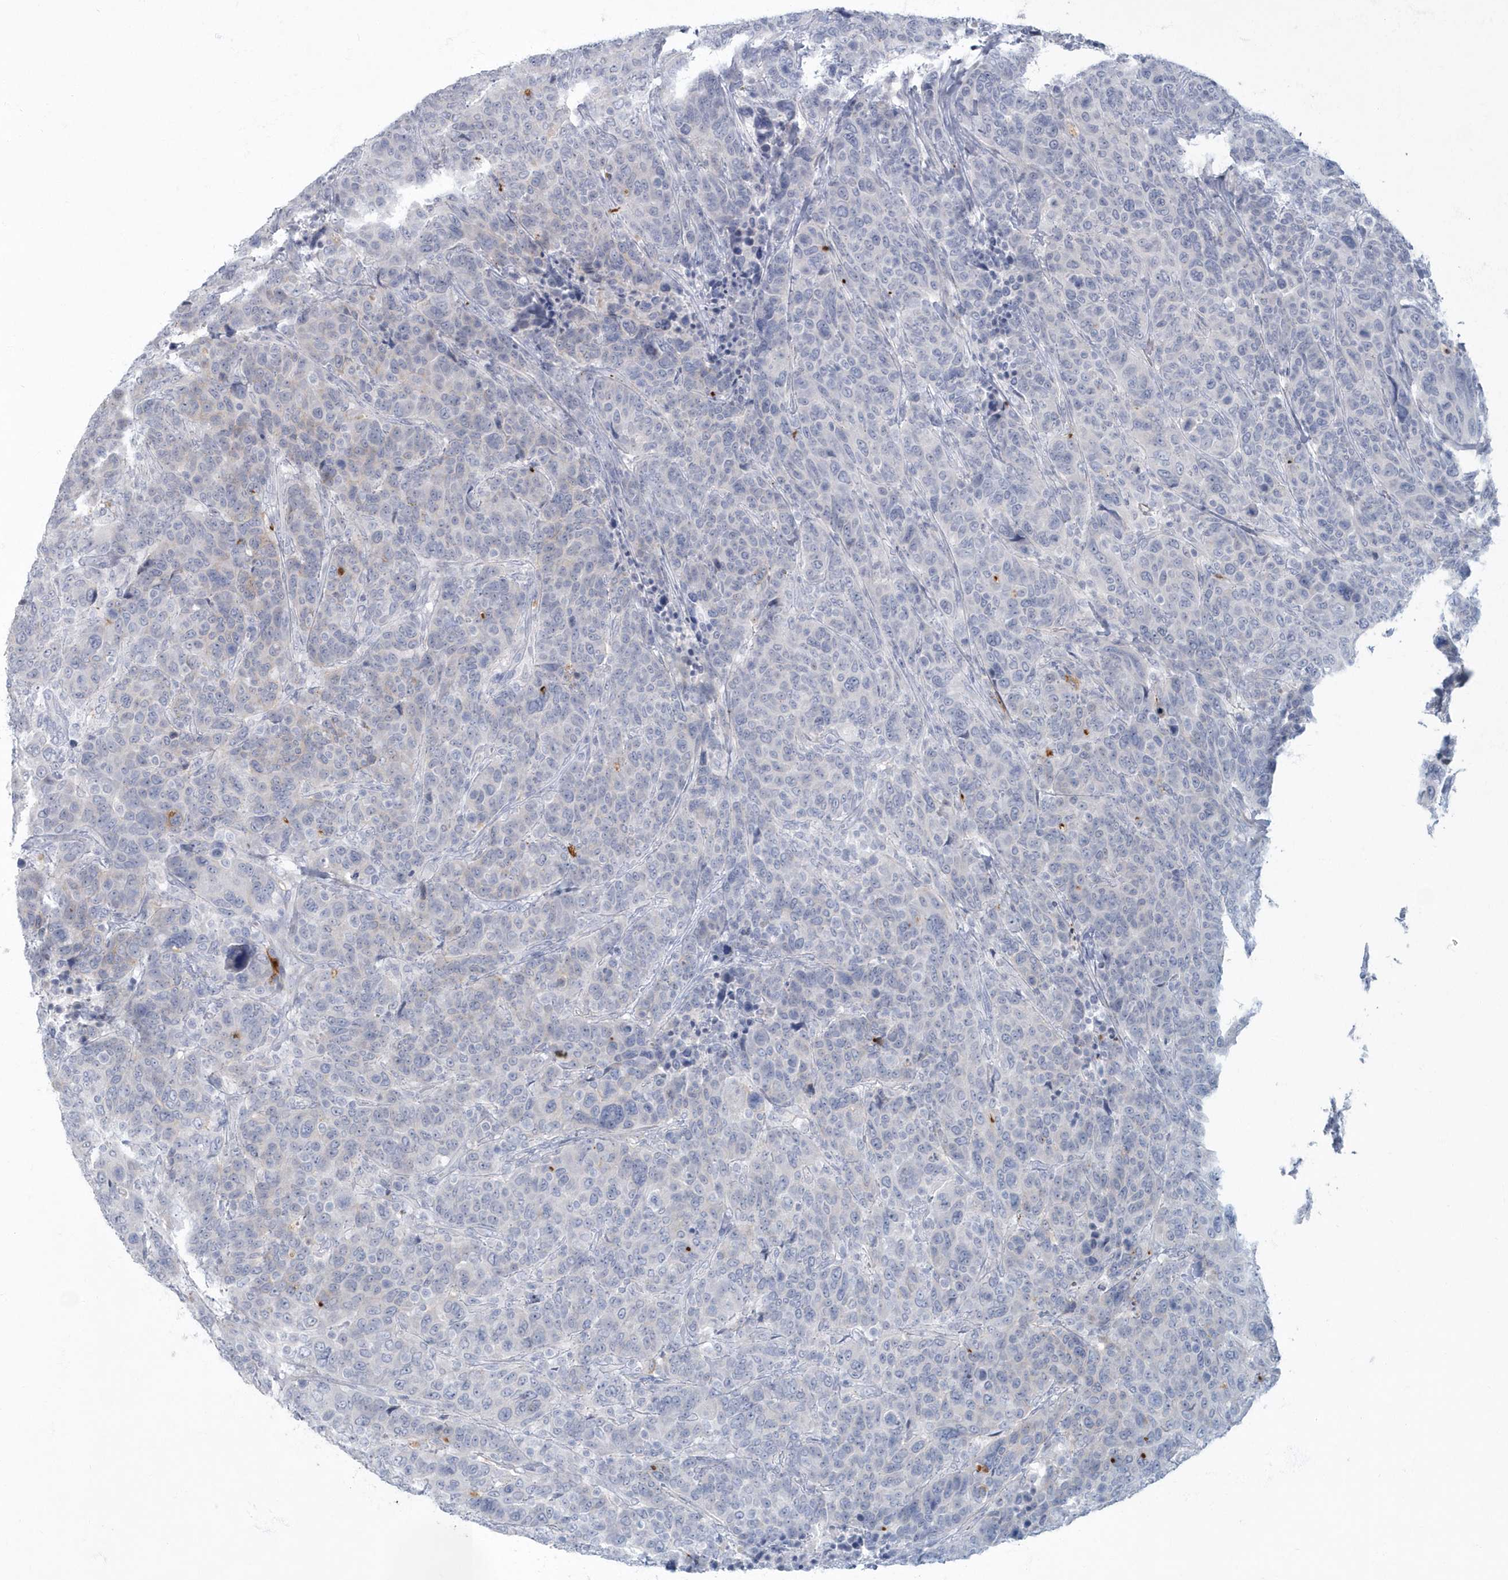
{"staining": {"intensity": "negative", "quantity": "none", "location": "none"}, "tissue": "breast cancer", "cell_type": "Tumor cells", "image_type": "cancer", "snomed": [{"axis": "morphology", "description": "Duct carcinoma"}, {"axis": "topography", "description": "Breast"}], "caption": "Human breast cancer stained for a protein using immunohistochemistry demonstrates no positivity in tumor cells.", "gene": "MYOT", "patient": {"sex": "female", "age": 37}}